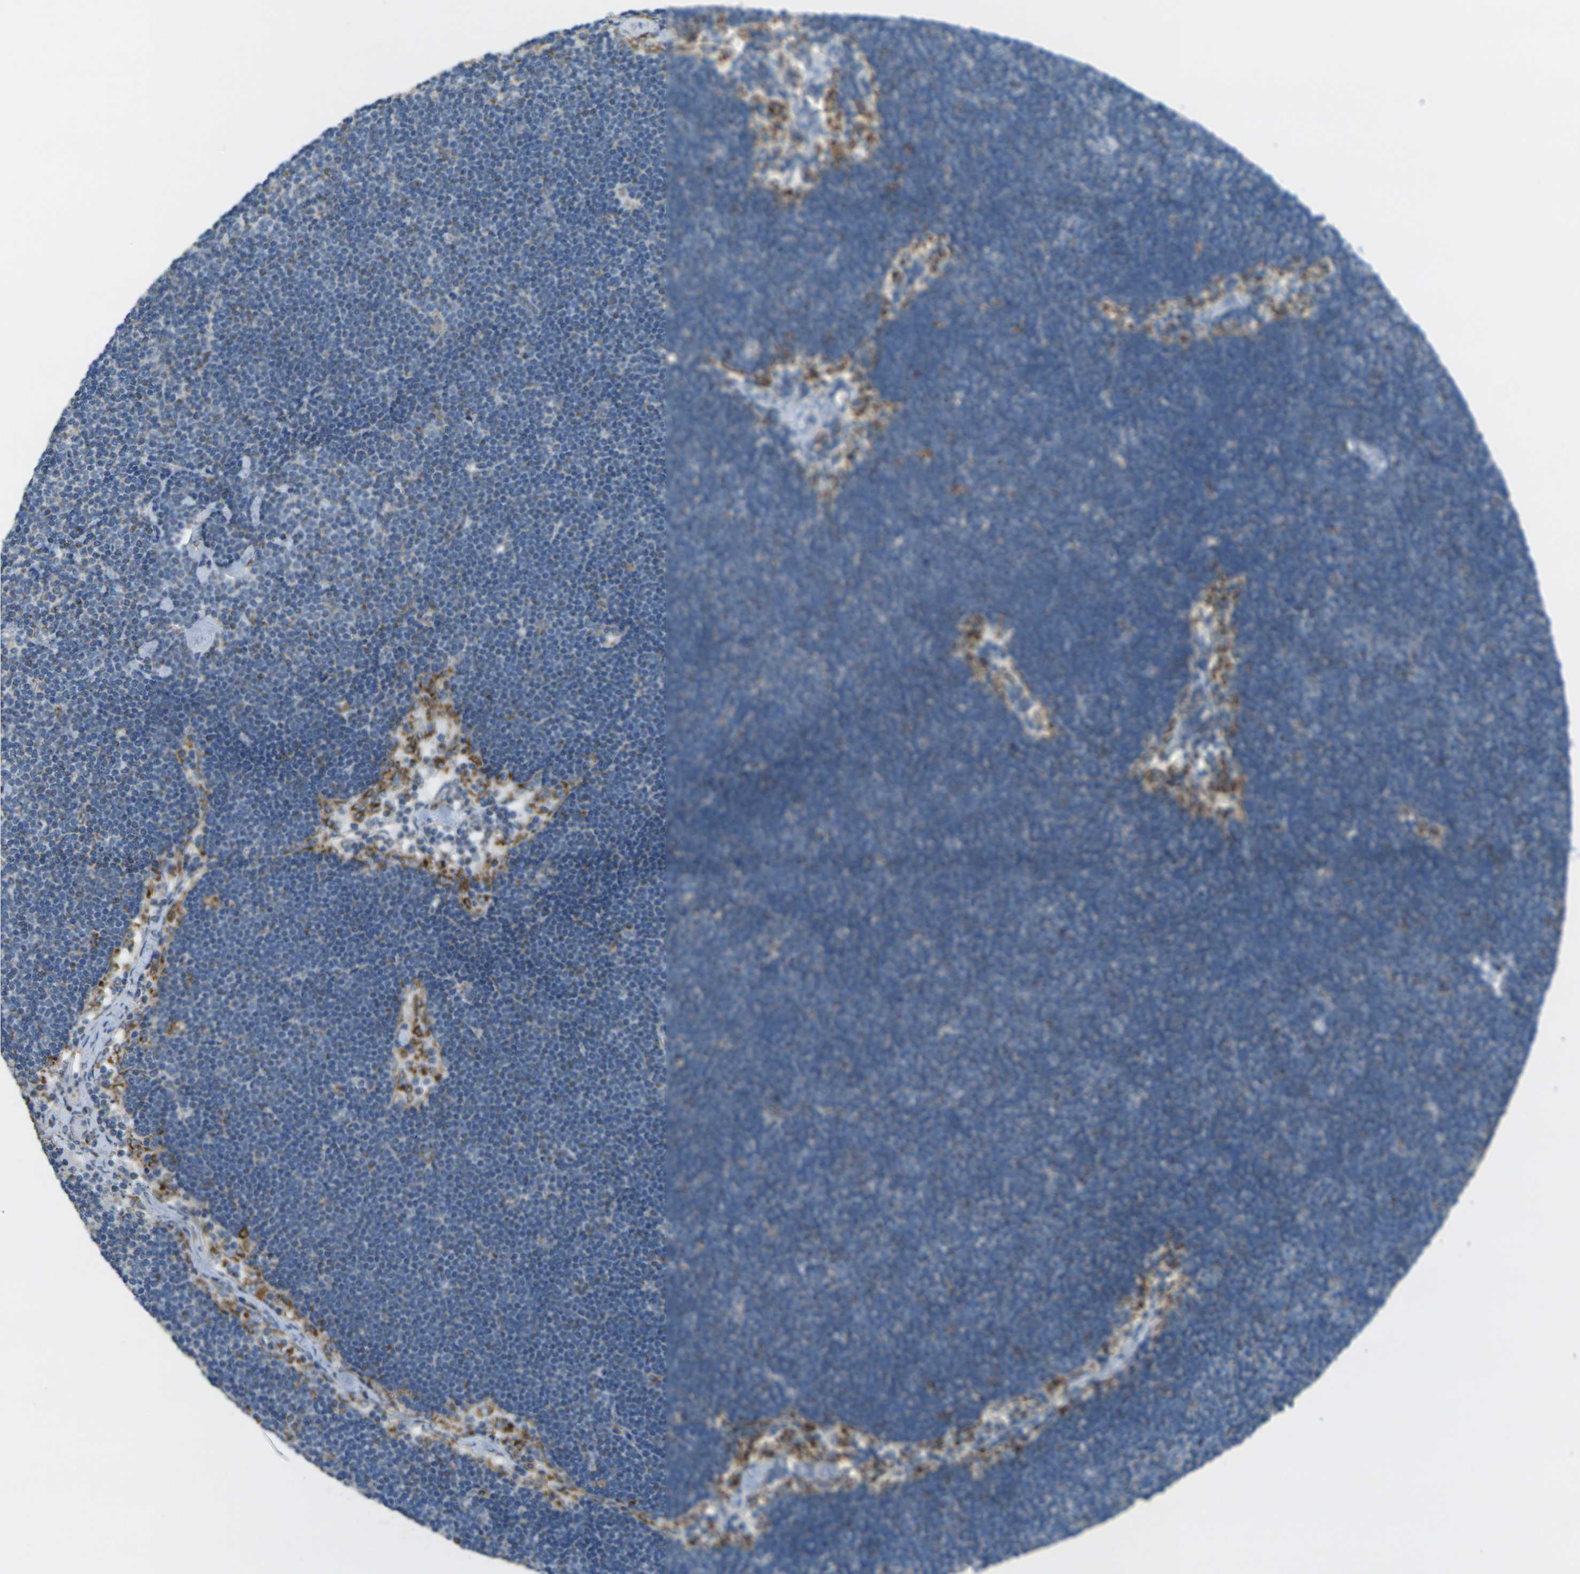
{"staining": {"intensity": "moderate", "quantity": "<25%", "location": "cytoplasmic/membranous"}, "tissue": "lymph node", "cell_type": "Germinal center cells", "image_type": "normal", "snomed": [{"axis": "morphology", "description": "Normal tissue, NOS"}, {"axis": "topography", "description": "Lymph node"}], "caption": "Immunohistochemistry (IHC) (DAB) staining of benign lymph node displays moderate cytoplasmic/membranous protein expression in approximately <25% of germinal center cells.", "gene": "CYB5R1", "patient": {"sex": "male", "age": 63}}